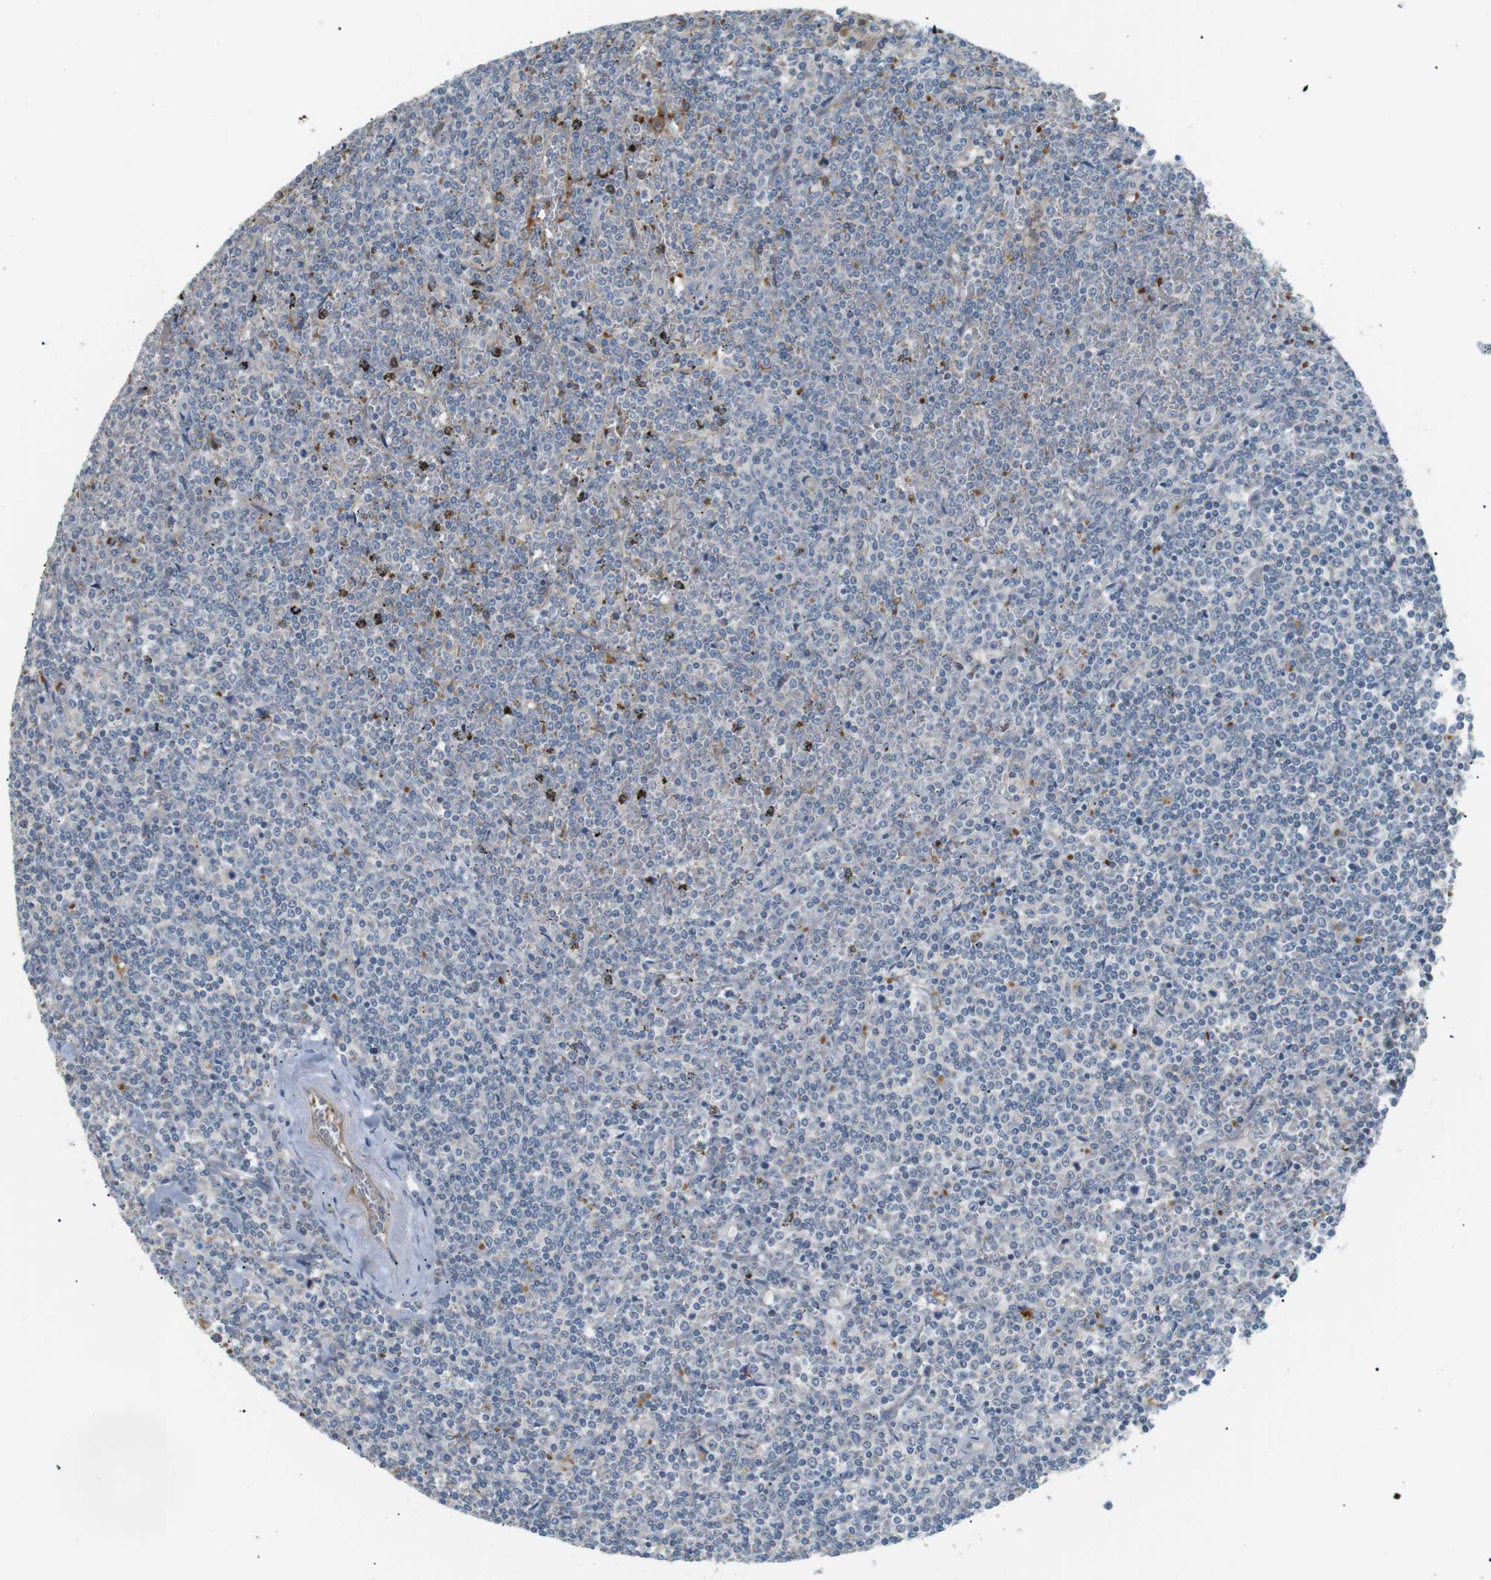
{"staining": {"intensity": "weak", "quantity": "<25%", "location": "cytoplasmic/membranous"}, "tissue": "lymphoma", "cell_type": "Tumor cells", "image_type": "cancer", "snomed": [{"axis": "morphology", "description": "Malignant lymphoma, non-Hodgkin's type, Low grade"}, {"axis": "topography", "description": "Spleen"}], "caption": "A micrograph of malignant lymphoma, non-Hodgkin's type (low-grade) stained for a protein shows no brown staining in tumor cells. The staining is performed using DAB brown chromogen with nuclei counter-stained in using hematoxylin.", "gene": "B4GALNT2", "patient": {"sex": "female", "age": 19}}